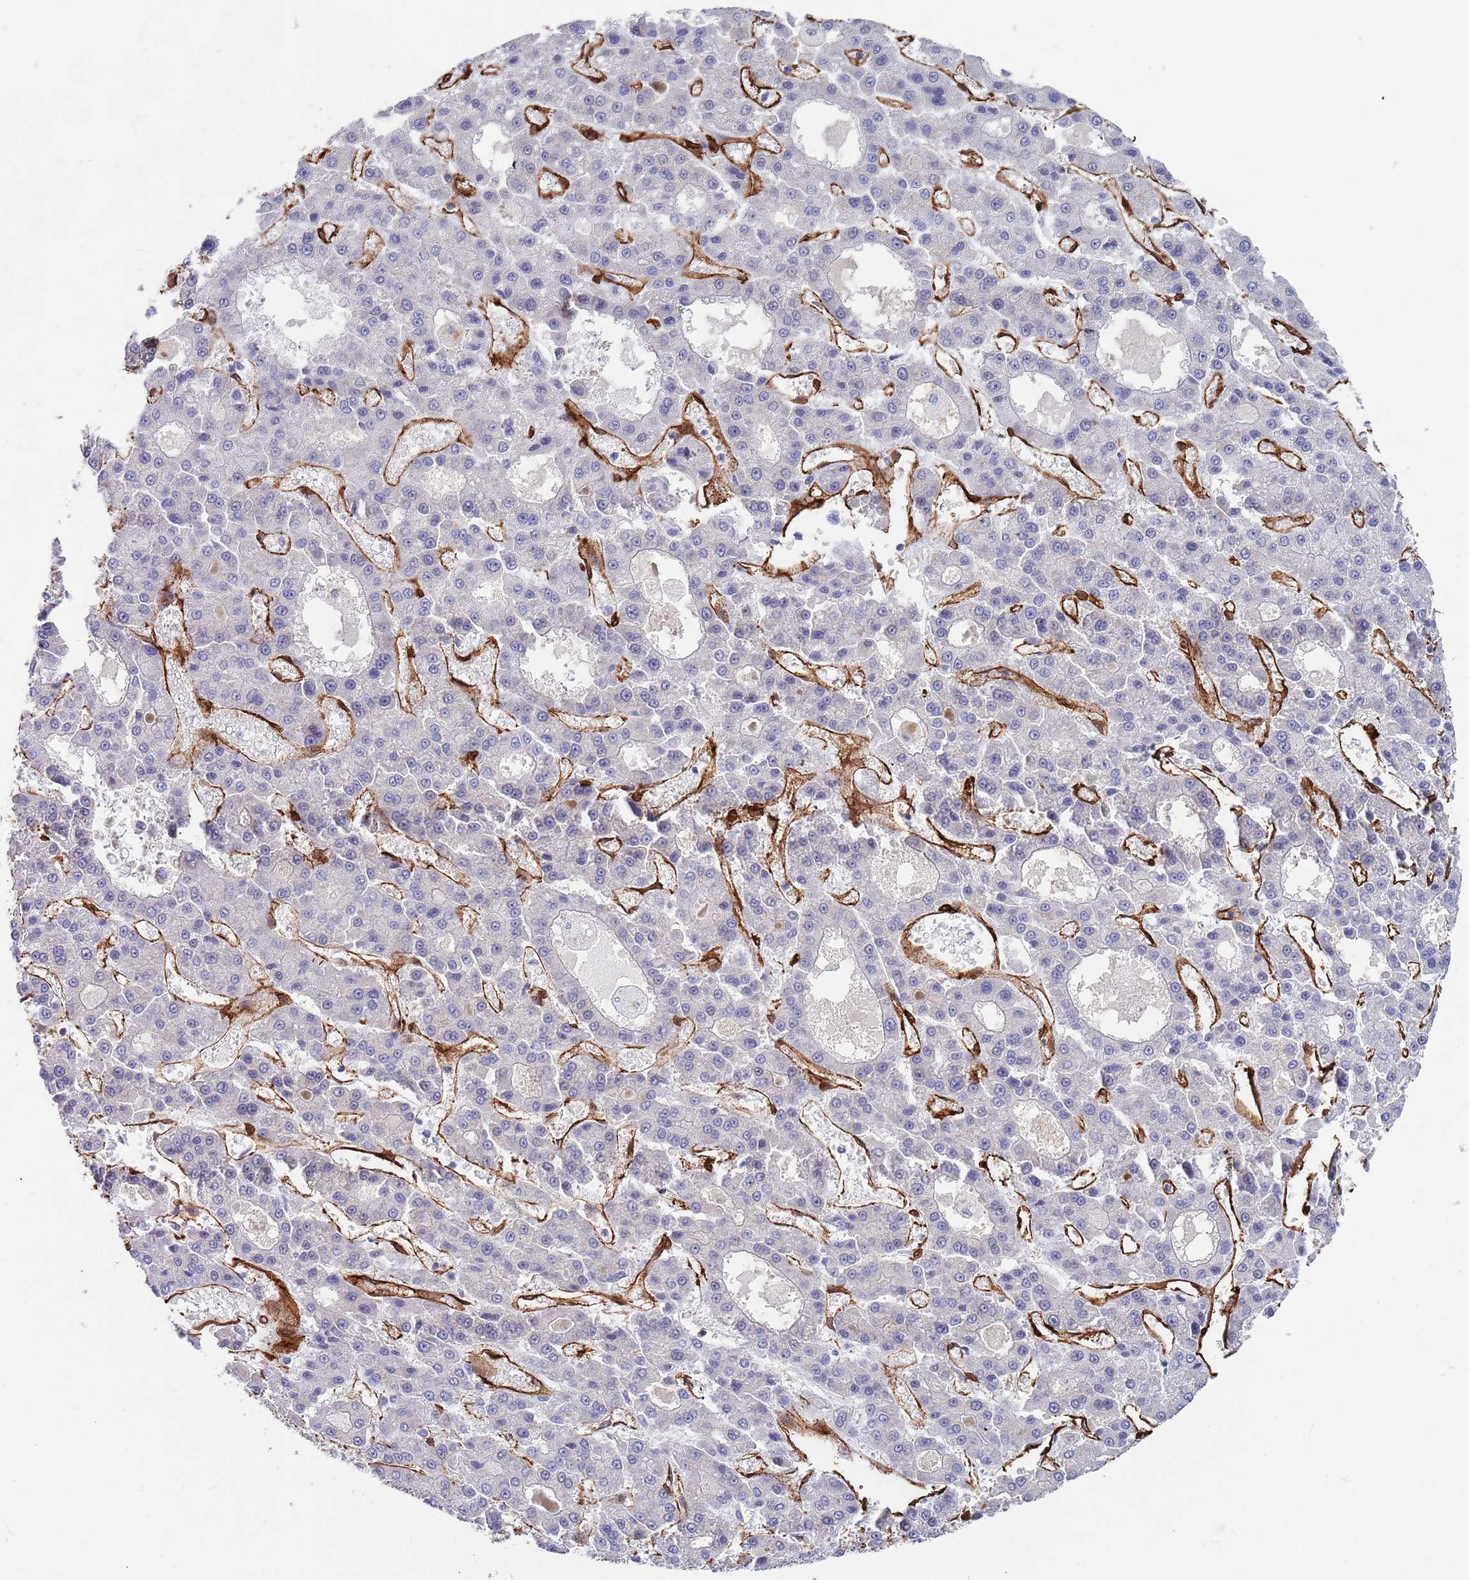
{"staining": {"intensity": "negative", "quantity": "none", "location": "none"}, "tissue": "liver cancer", "cell_type": "Tumor cells", "image_type": "cancer", "snomed": [{"axis": "morphology", "description": "Carcinoma, Hepatocellular, NOS"}, {"axis": "topography", "description": "Liver"}], "caption": "A photomicrograph of human hepatocellular carcinoma (liver) is negative for staining in tumor cells.", "gene": "CAV2", "patient": {"sex": "male", "age": 70}}